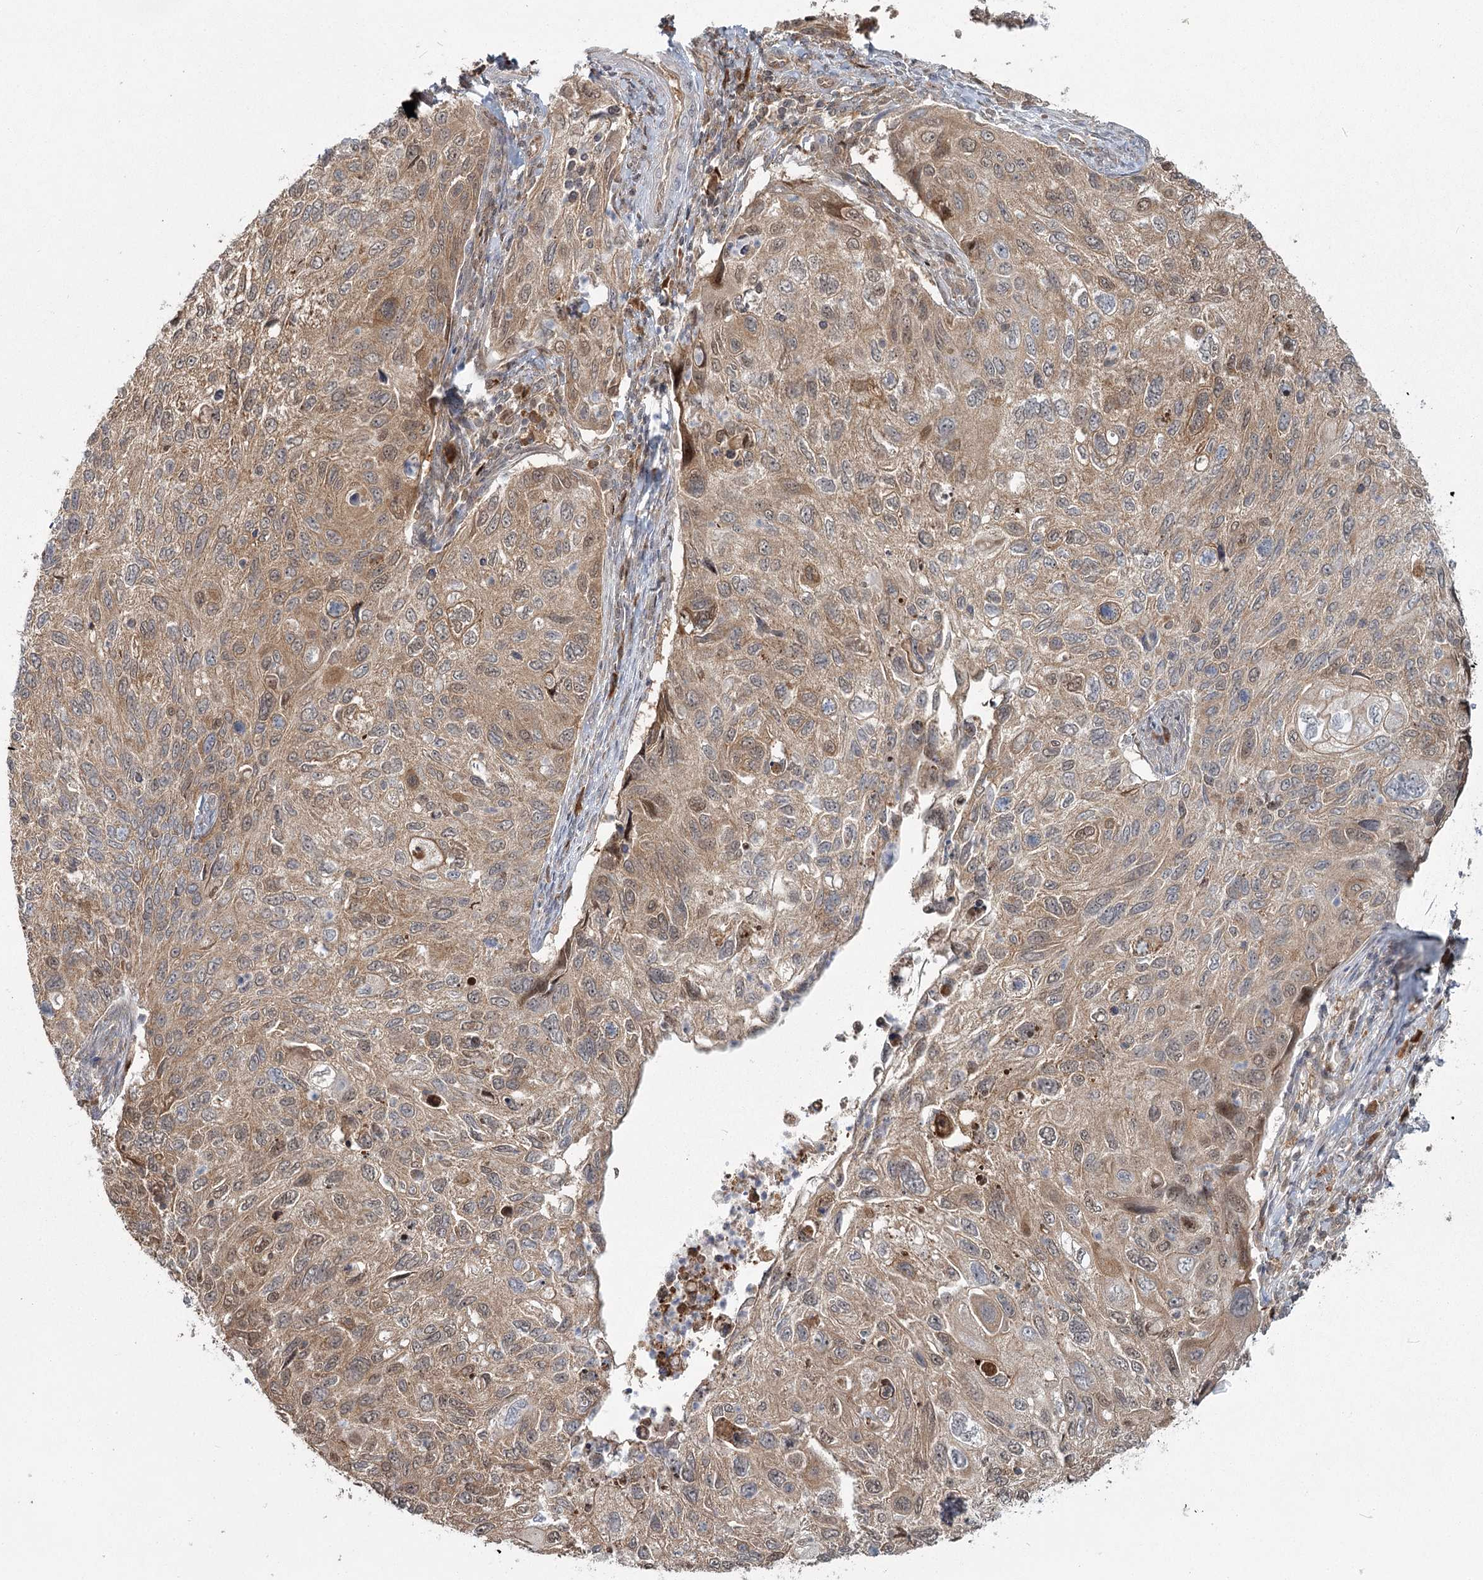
{"staining": {"intensity": "moderate", "quantity": ">75%", "location": "cytoplasmic/membranous,nuclear"}, "tissue": "cervical cancer", "cell_type": "Tumor cells", "image_type": "cancer", "snomed": [{"axis": "morphology", "description": "Squamous cell carcinoma, NOS"}, {"axis": "topography", "description": "Cervix"}], "caption": "The photomicrograph reveals immunohistochemical staining of cervical squamous cell carcinoma. There is moderate cytoplasmic/membranous and nuclear staining is present in about >75% of tumor cells.", "gene": "THNSL1", "patient": {"sex": "female", "age": 70}}